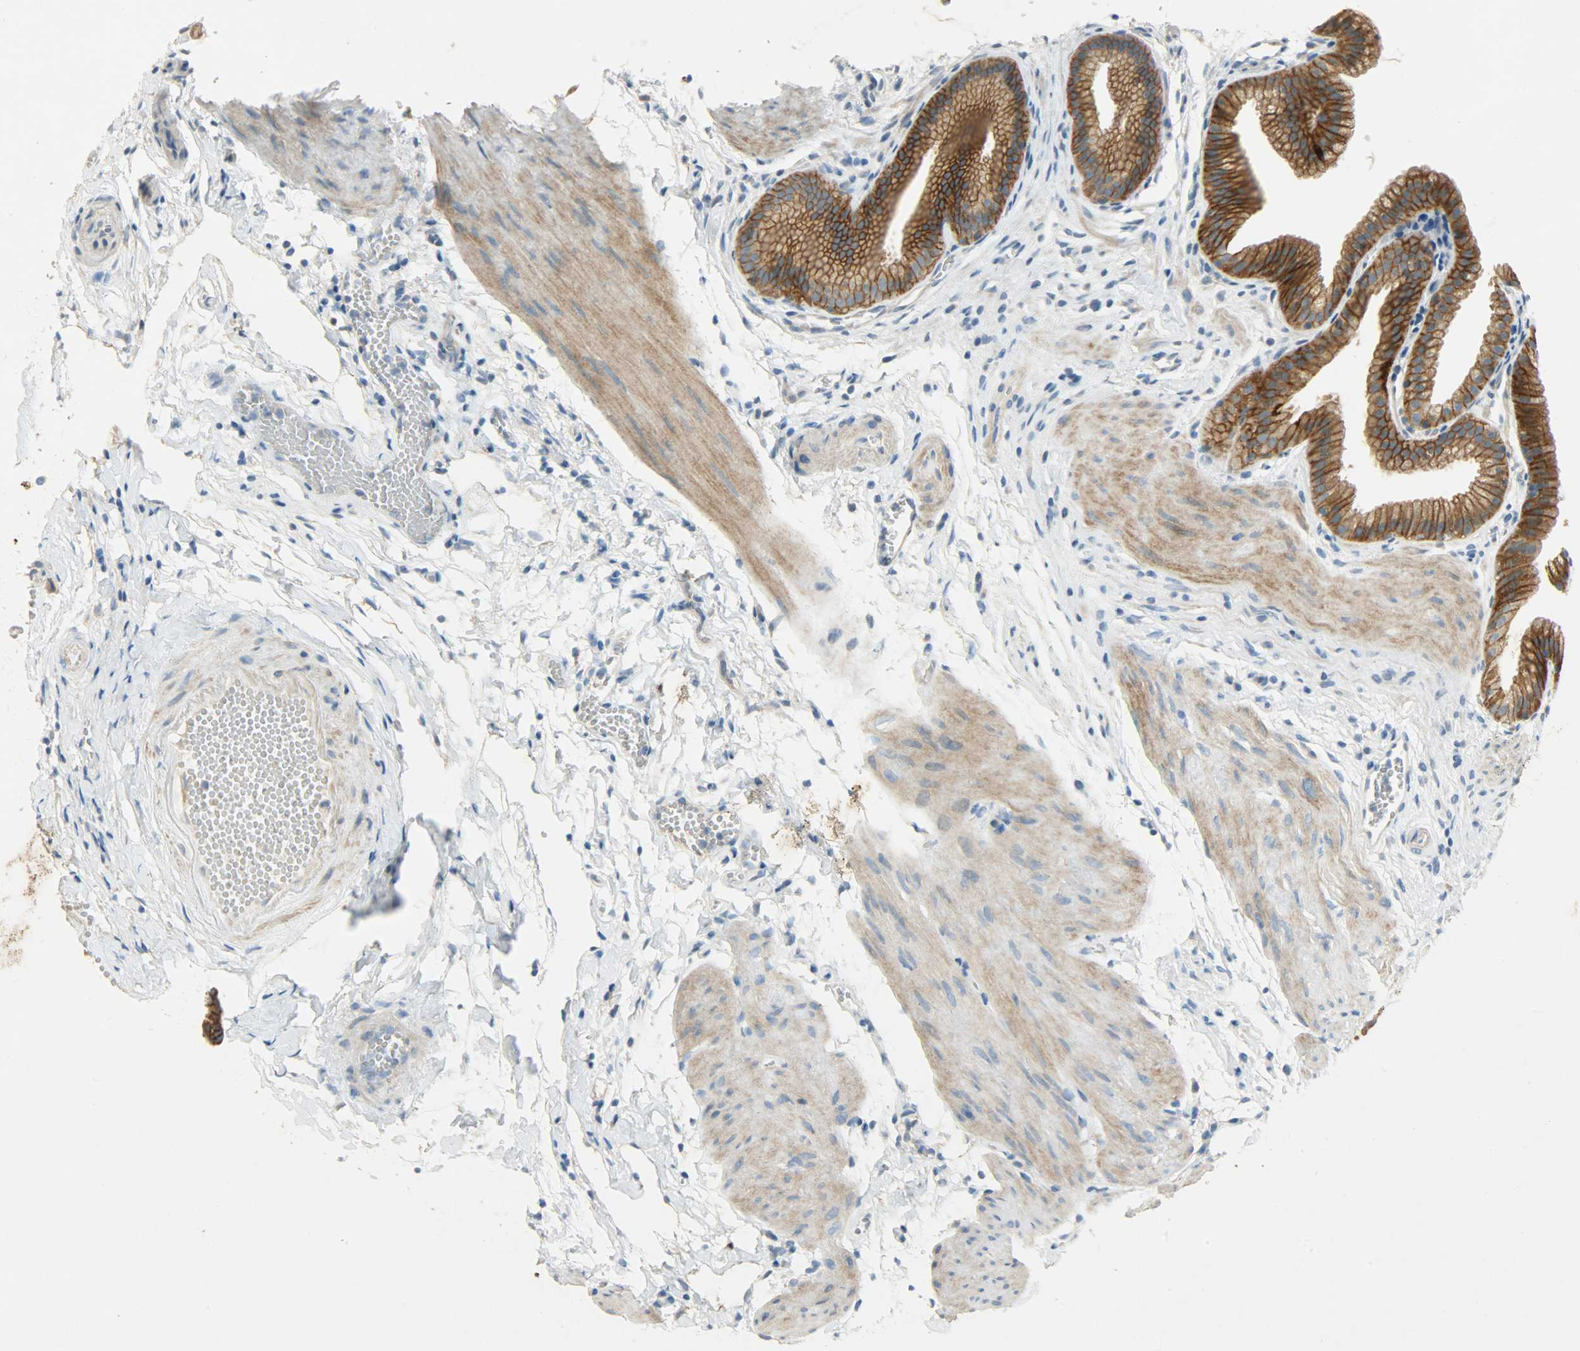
{"staining": {"intensity": "strong", "quantity": ">75%", "location": "cytoplasmic/membranous"}, "tissue": "gallbladder", "cell_type": "Glandular cells", "image_type": "normal", "snomed": [{"axis": "morphology", "description": "Normal tissue, NOS"}, {"axis": "topography", "description": "Gallbladder"}], "caption": "Immunohistochemical staining of benign gallbladder demonstrates high levels of strong cytoplasmic/membranous staining in about >75% of glandular cells.", "gene": "DSG2", "patient": {"sex": "female", "age": 63}}